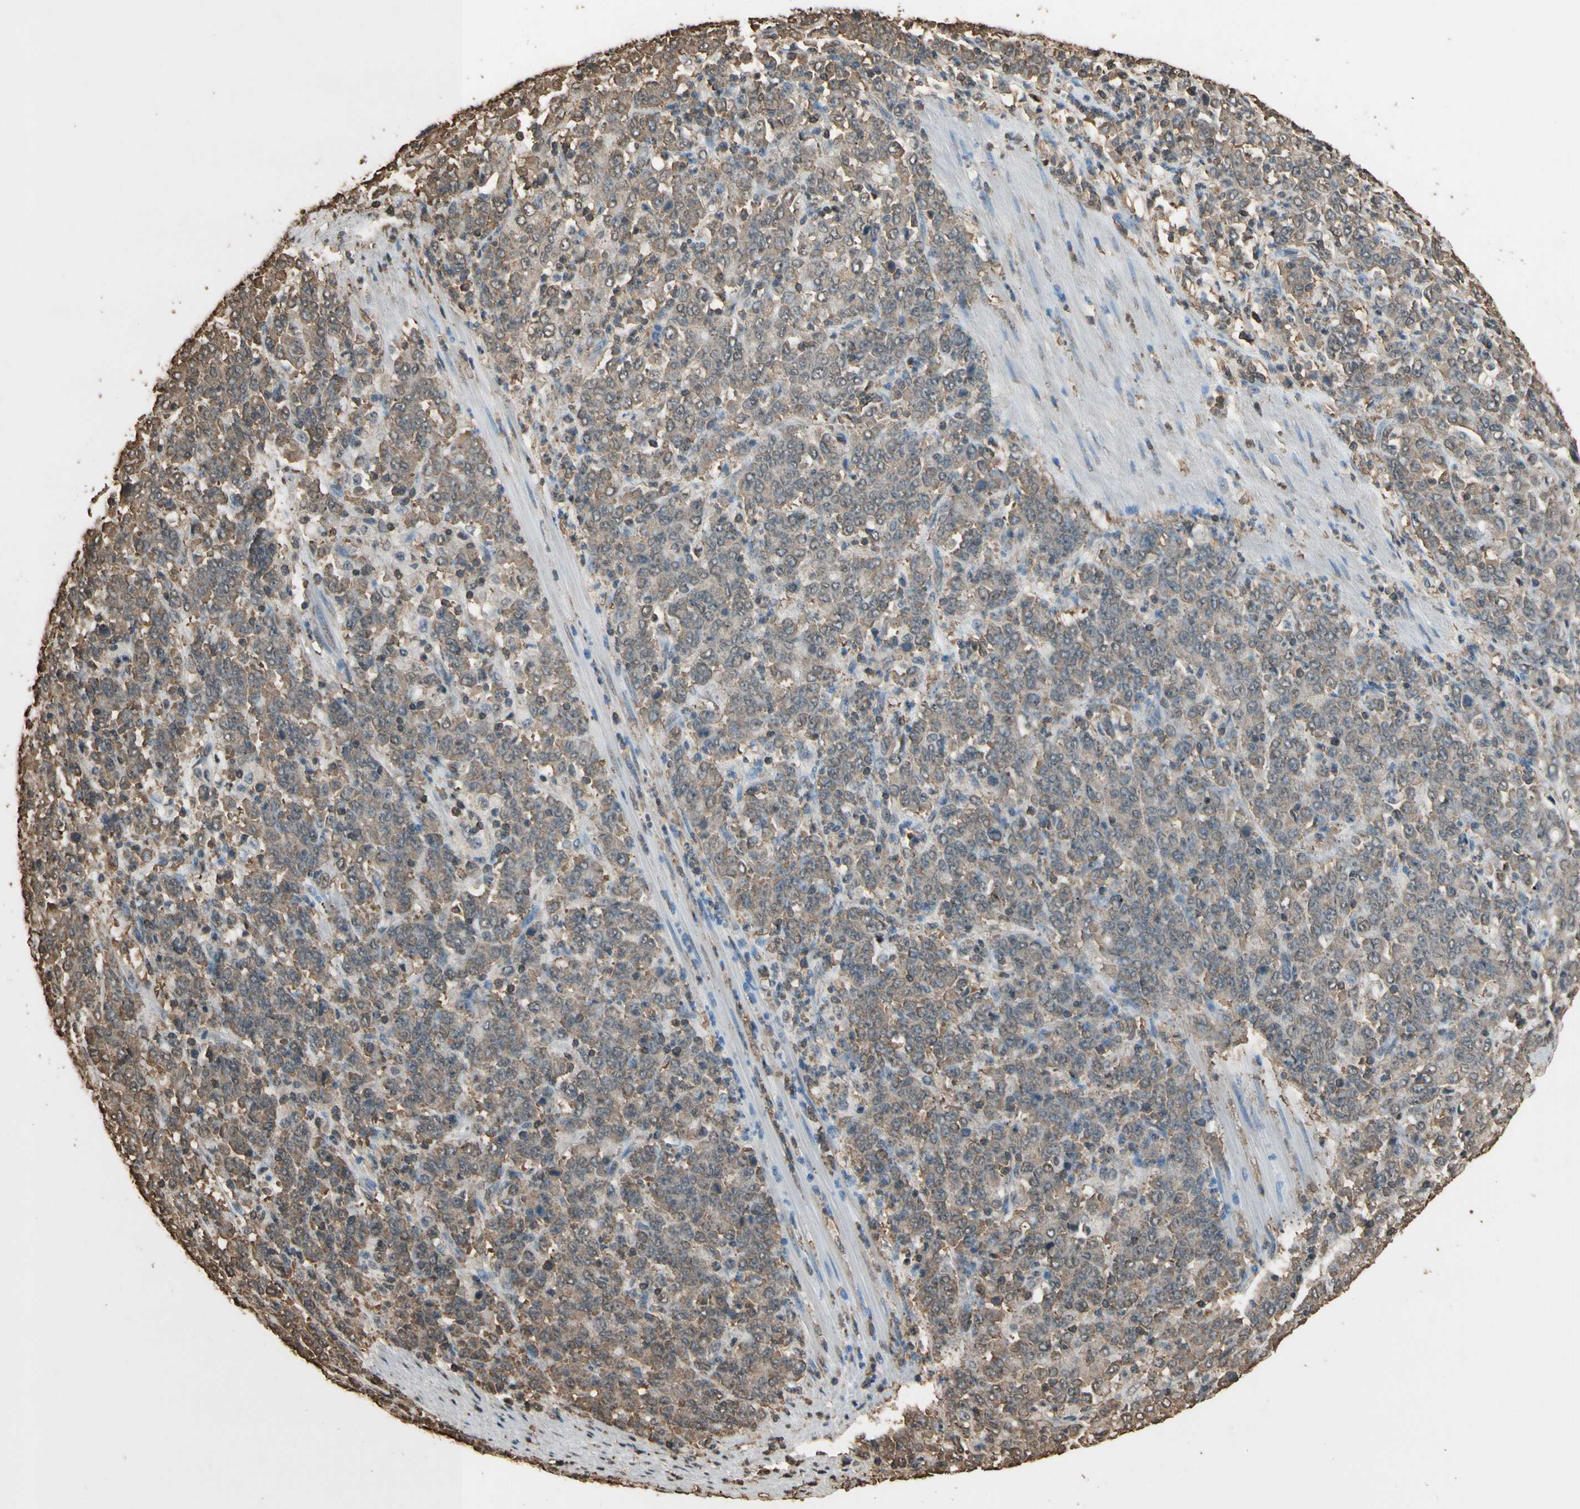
{"staining": {"intensity": "weak", "quantity": ">75%", "location": "cytoplasmic/membranous"}, "tissue": "stomach cancer", "cell_type": "Tumor cells", "image_type": "cancer", "snomed": [{"axis": "morphology", "description": "Adenocarcinoma, NOS"}, {"axis": "topography", "description": "Stomach, lower"}], "caption": "An immunohistochemistry (IHC) photomicrograph of tumor tissue is shown. Protein staining in brown labels weak cytoplasmic/membranous positivity in stomach adenocarcinoma within tumor cells. (Brightfield microscopy of DAB IHC at high magnification).", "gene": "TNFSF13B", "patient": {"sex": "female", "age": 71}}